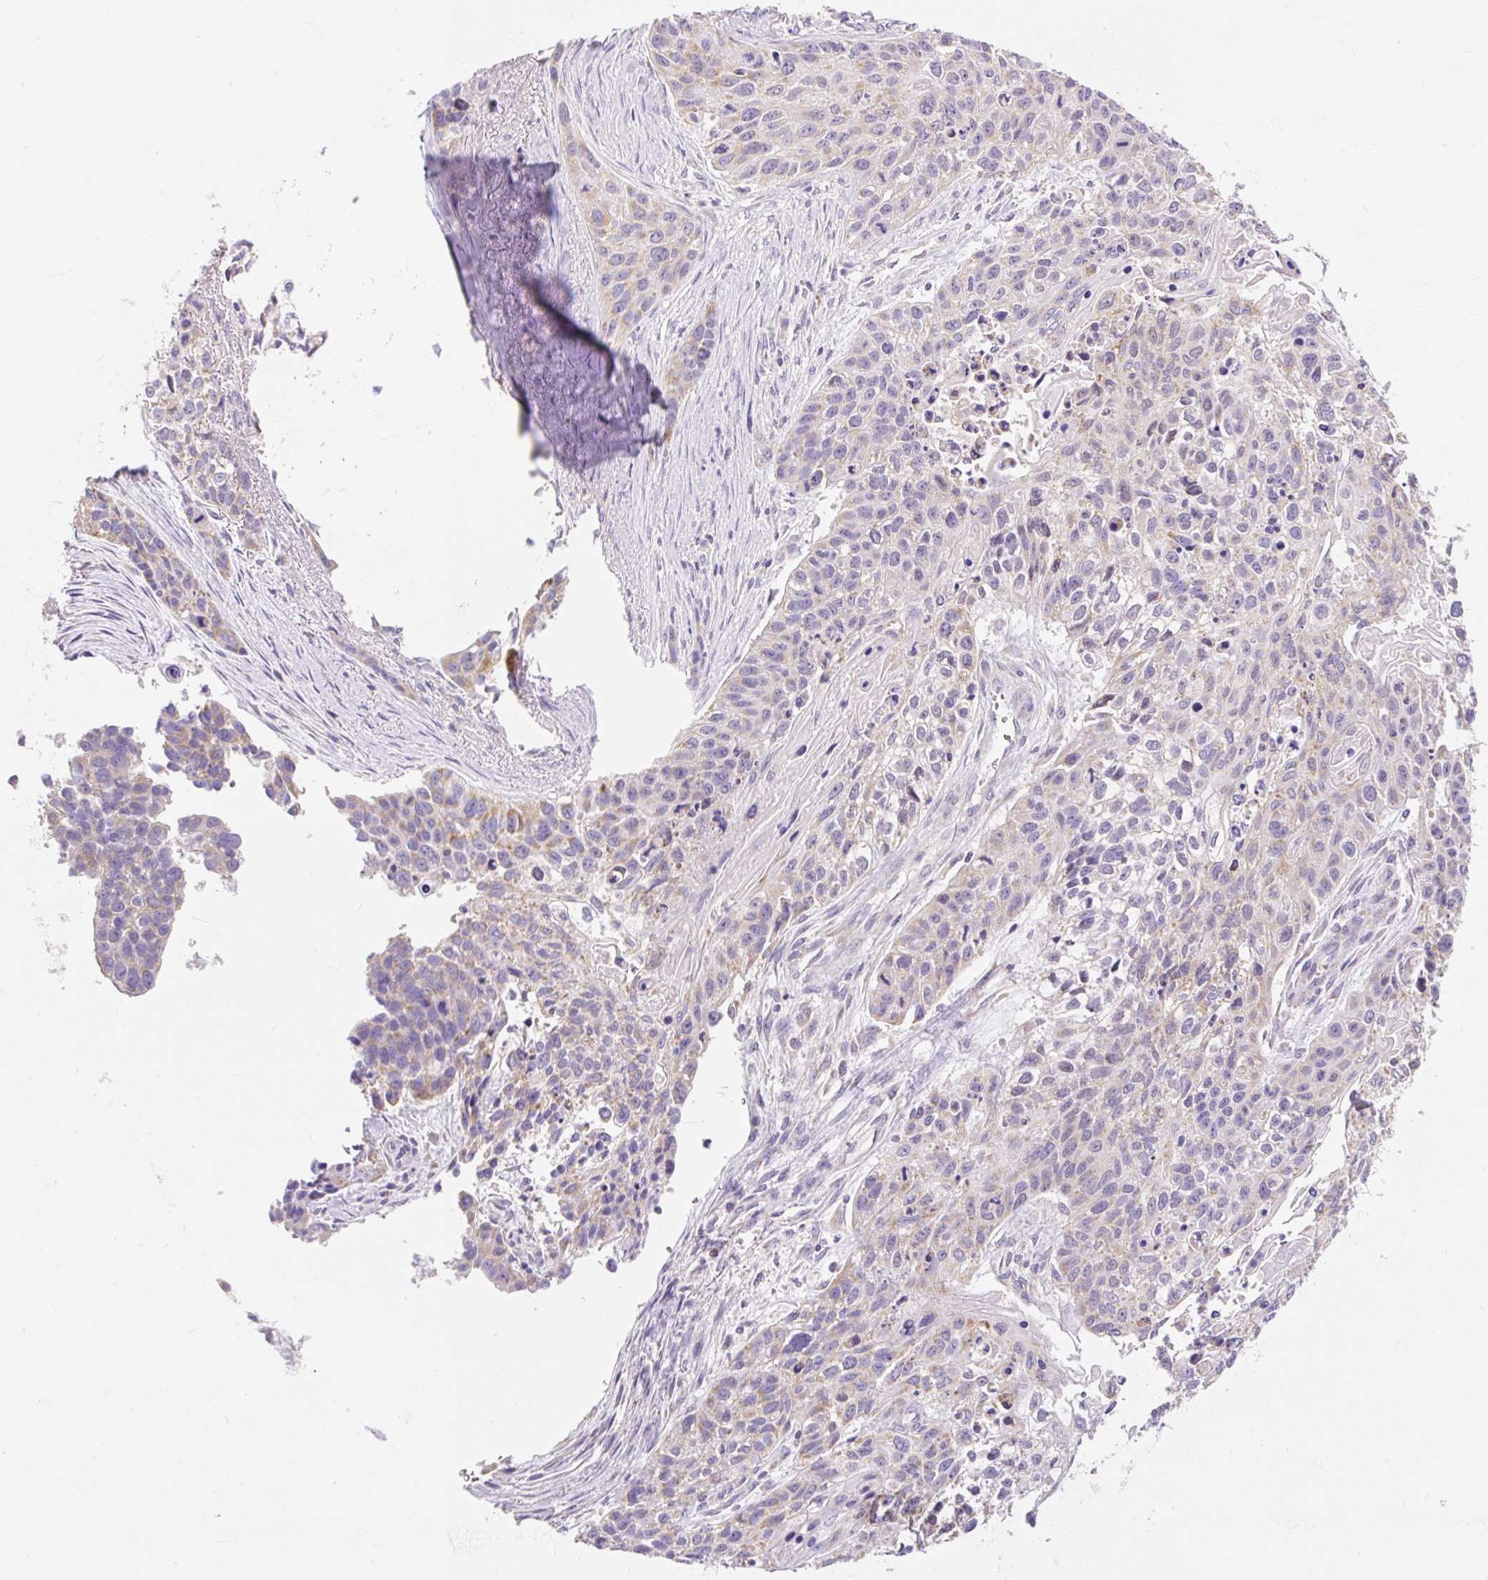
{"staining": {"intensity": "negative", "quantity": "none", "location": "none"}, "tissue": "lung cancer", "cell_type": "Tumor cells", "image_type": "cancer", "snomed": [{"axis": "morphology", "description": "Squamous cell carcinoma, NOS"}, {"axis": "topography", "description": "Lung"}], "caption": "Immunohistochemical staining of lung cancer demonstrates no significant expression in tumor cells.", "gene": "PMAIP1", "patient": {"sex": "male", "age": 74}}